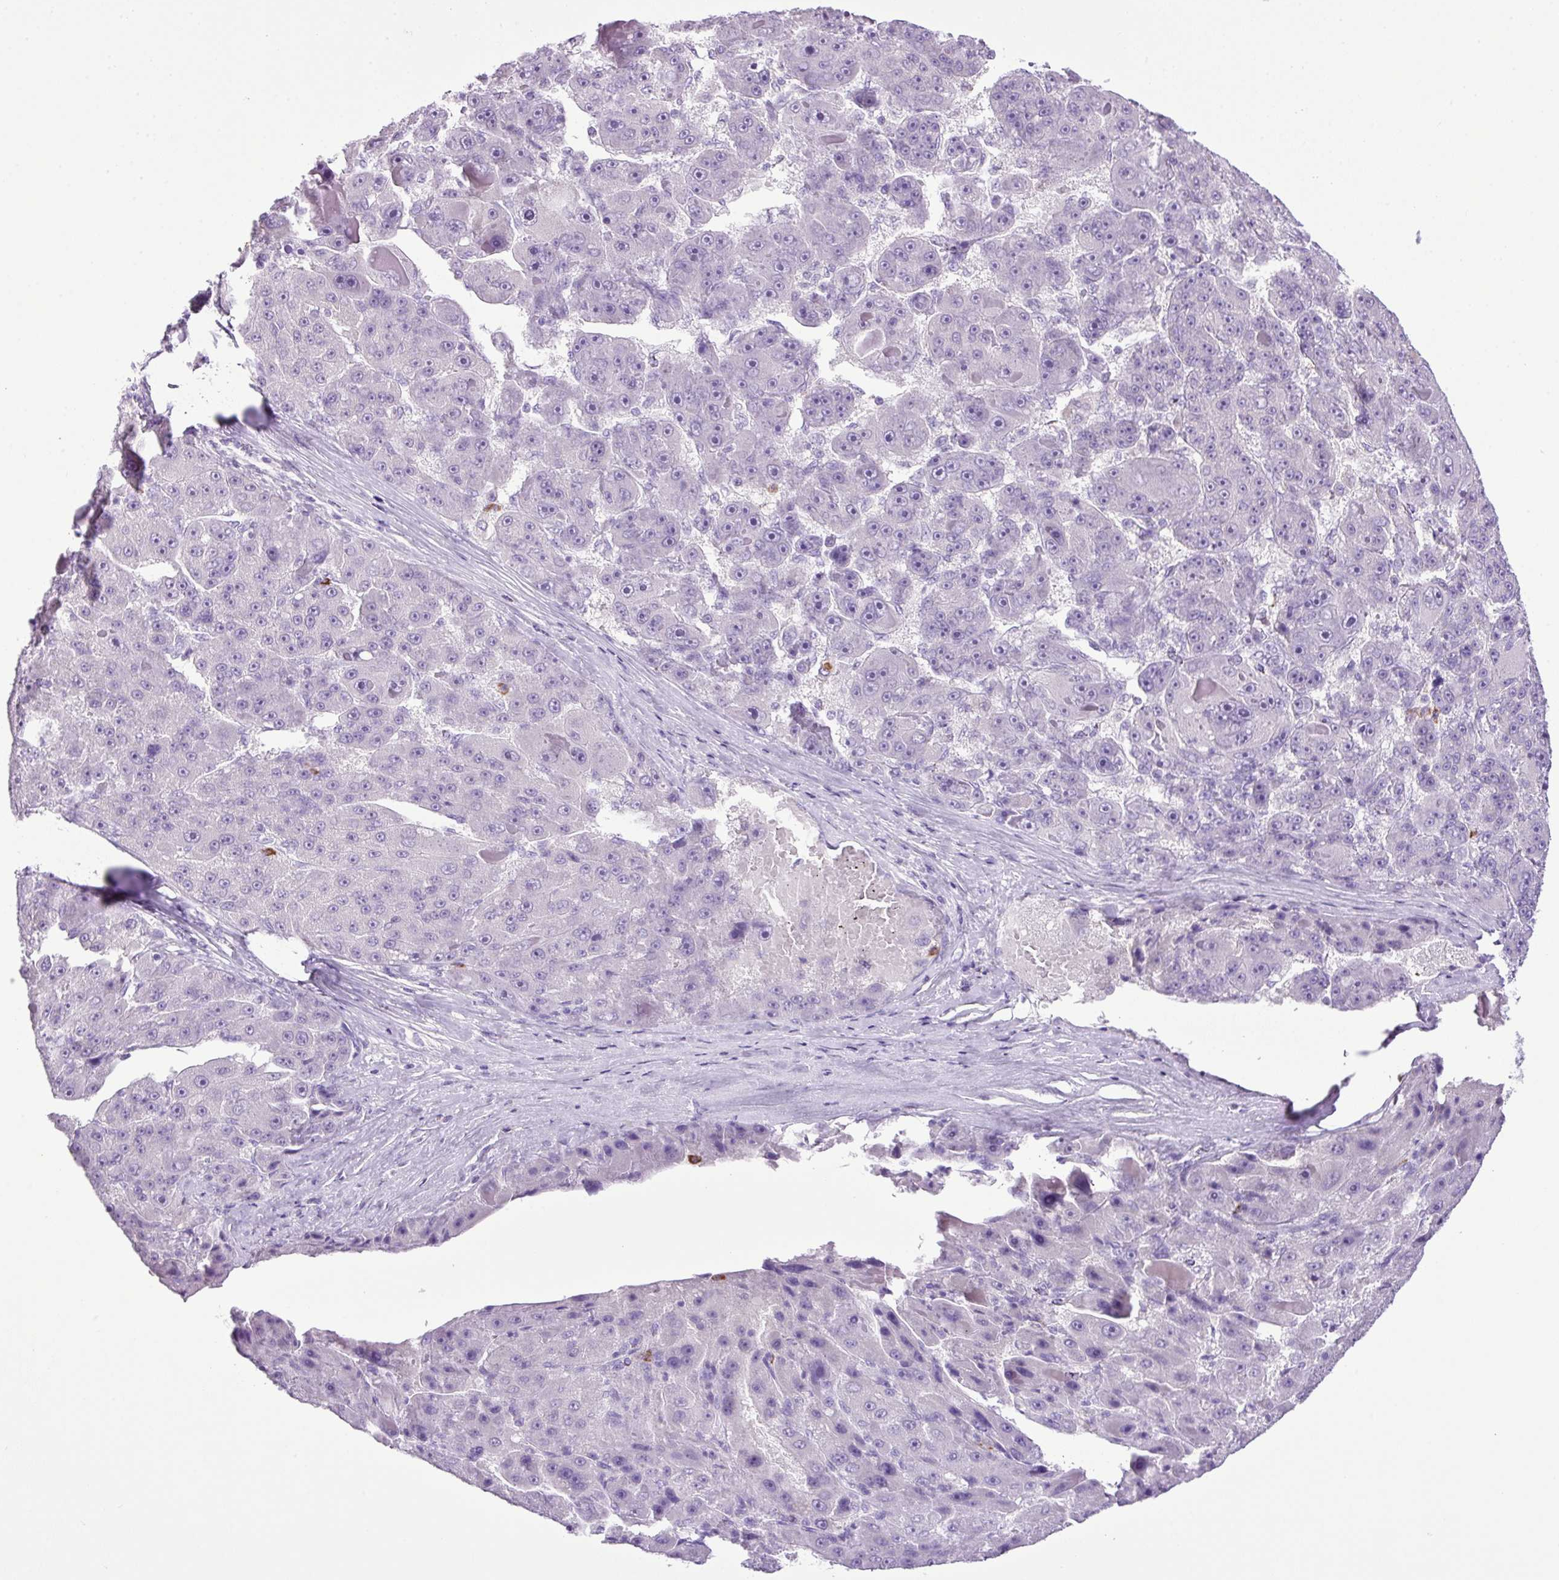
{"staining": {"intensity": "negative", "quantity": "none", "location": "none"}, "tissue": "liver cancer", "cell_type": "Tumor cells", "image_type": "cancer", "snomed": [{"axis": "morphology", "description": "Carcinoma, Hepatocellular, NOS"}, {"axis": "topography", "description": "Liver"}], "caption": "Tumor cells are negative for brown protein staining in liver cancer (hepatocellular carcinoma). Brightfield microscopy of immunohistochemistry (IHC) stained with DAB (3,3'-diaminobenzidine) (brown) and hematoxylin (blue), captured at high magnification.", "gene": "HTR3E", "patient": {"sex": "male", "age": 76}}